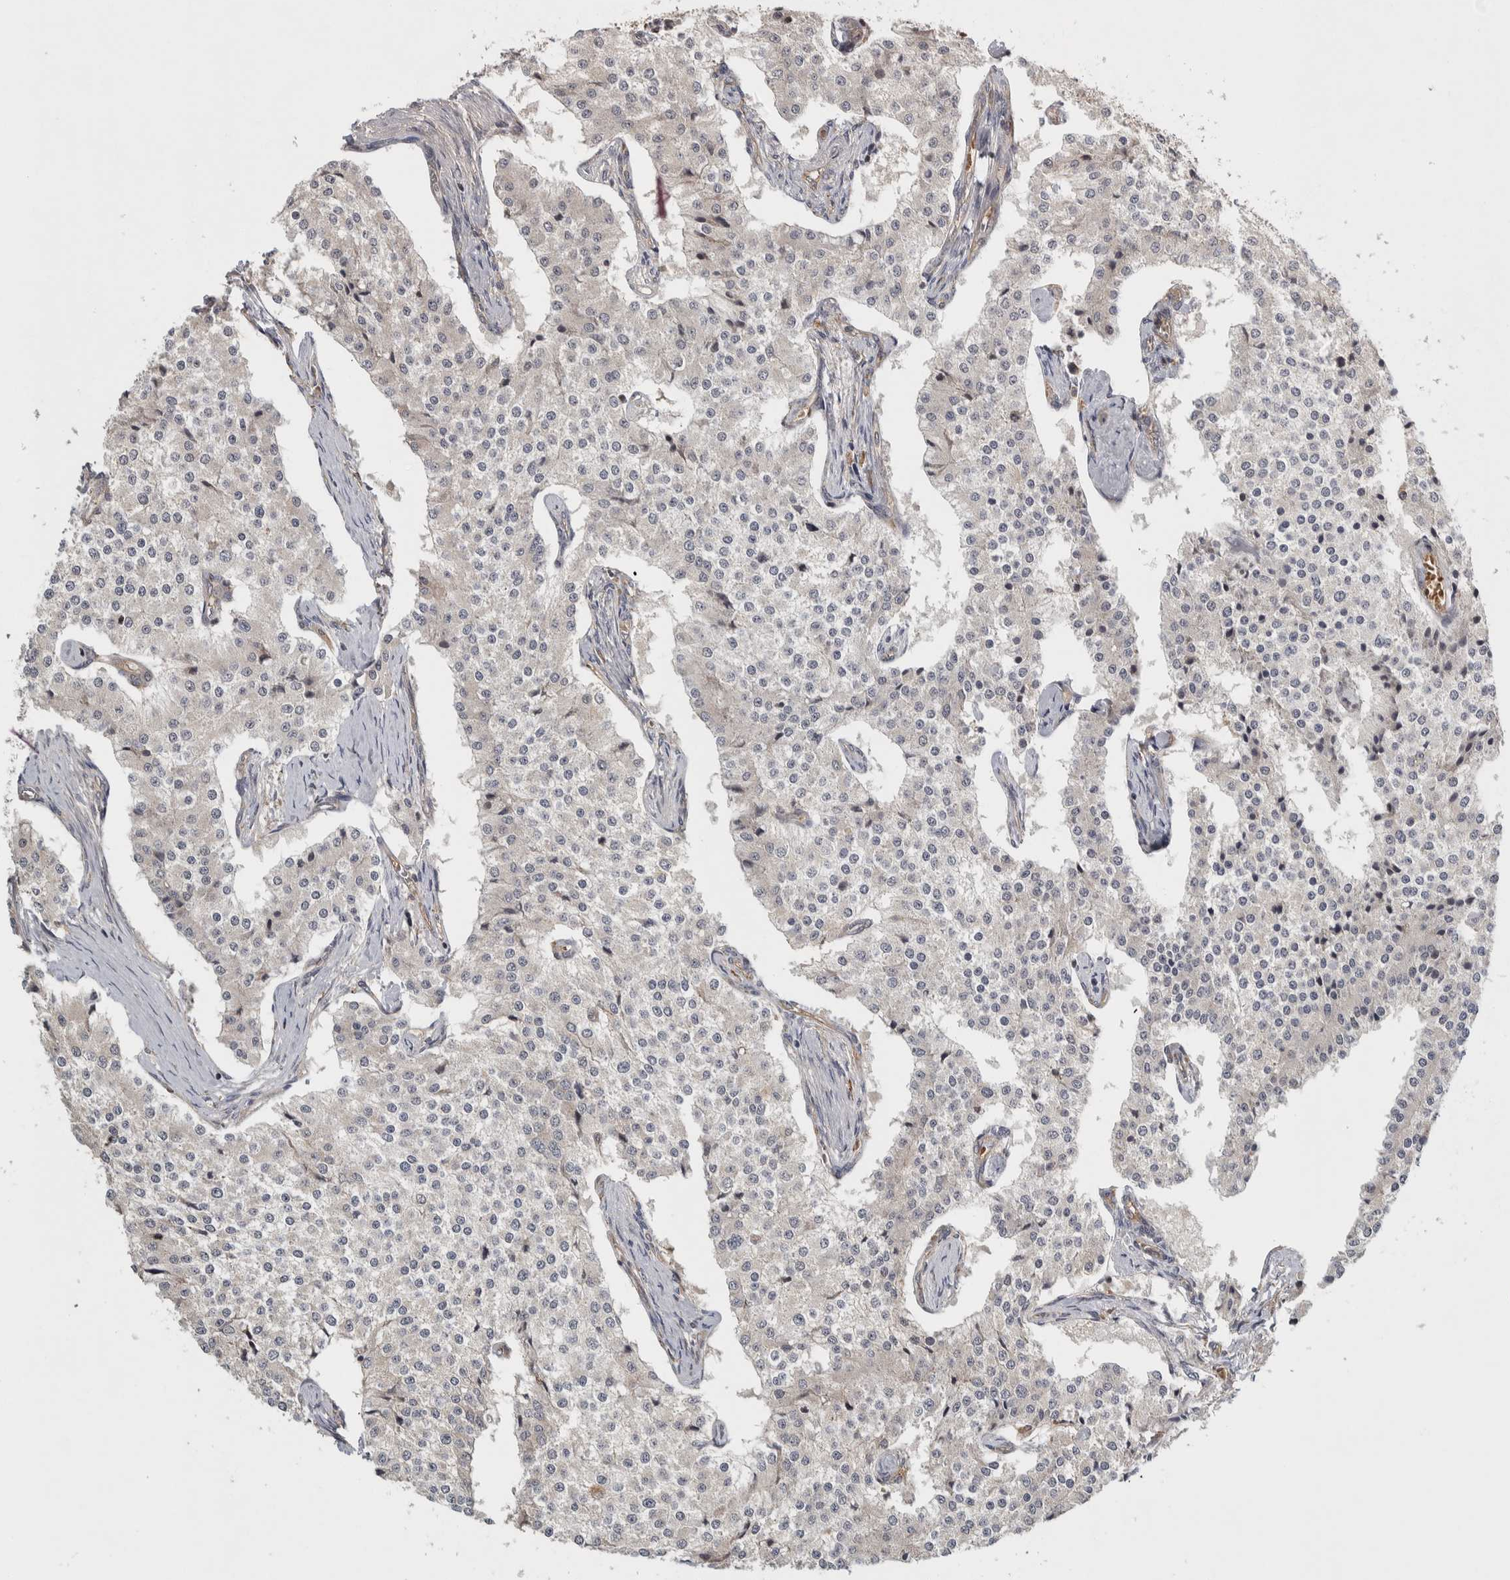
{"staining": {"intensity": "negative", "quantity": "none", "location": "none"}, "tissue": "carcinoid", "cell_type": "Tumor cells", "image_type": "cancer", "snomed": [{"axis": "morphology", "description": "Carcinoid, malignant, NOS"}, {"axis": "topography", "description": "Colon"}], "caption": "DAB immunohistochemical staining of carcinoid exhibits no significant positivity in tumor cells.", "gene": "TBC1D31", "patient": {"sex": "female", "age": 52}}